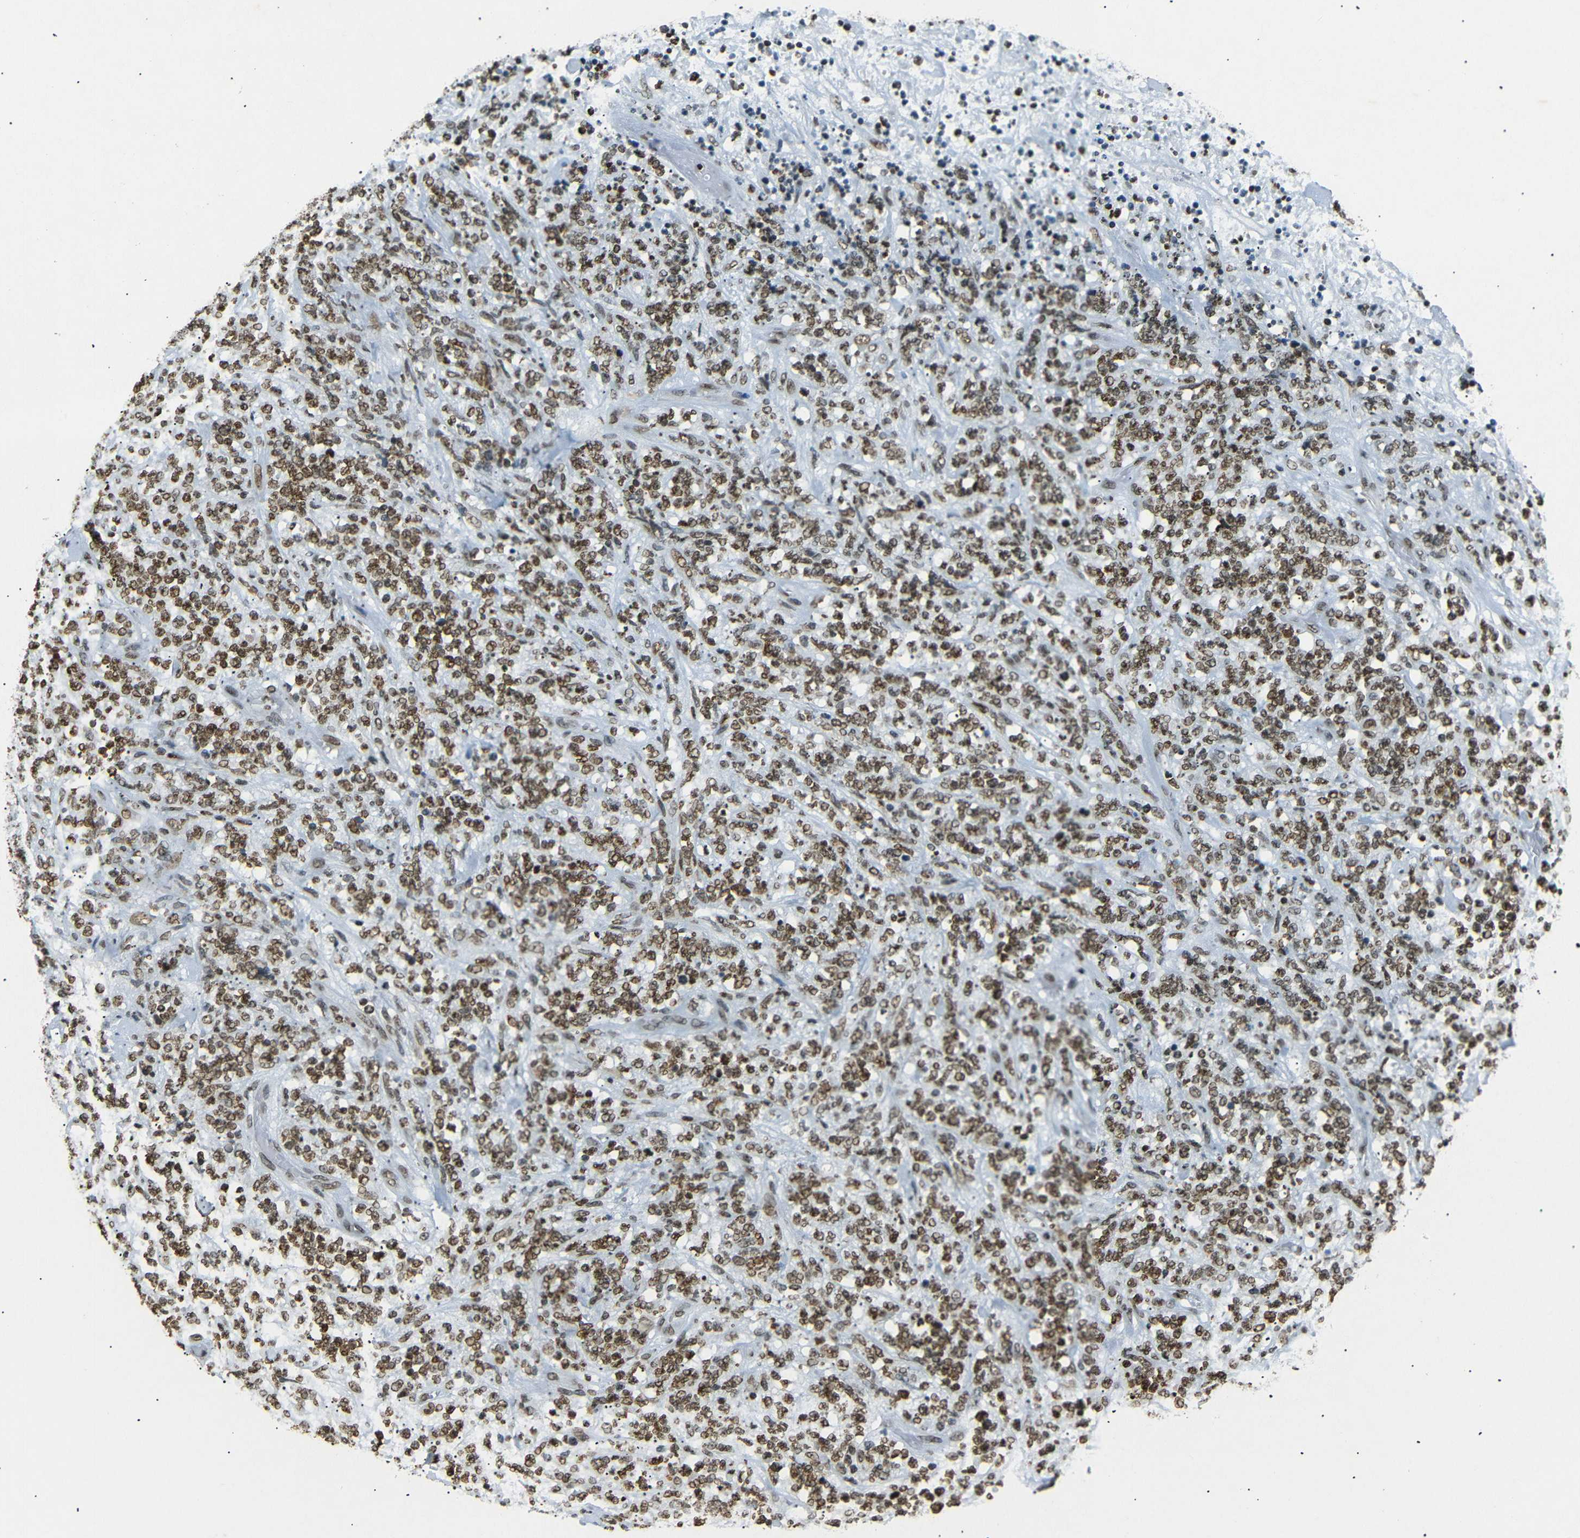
{"staining": {"intensity": "moderate", "quantity": ">75%", "location": "nuclear"}, "tissue": "lymphoma", "cell_type": "Tumor cells", "image_type": "cancer", "snomed": [{"axis": "morphology", "description": "Malignant lymphoma, non-Hodgkin's type, High grade"}, {"axis": "topography", "description": "Soft tissue"}], "caption": "Lymphoma was stained to show a protein in brown. There is medium levels of moderate nuclear staining in approximately >75% of tumor cells.", "gene": "HMGN1", "patient": {"sex": "male", "age": 18}}